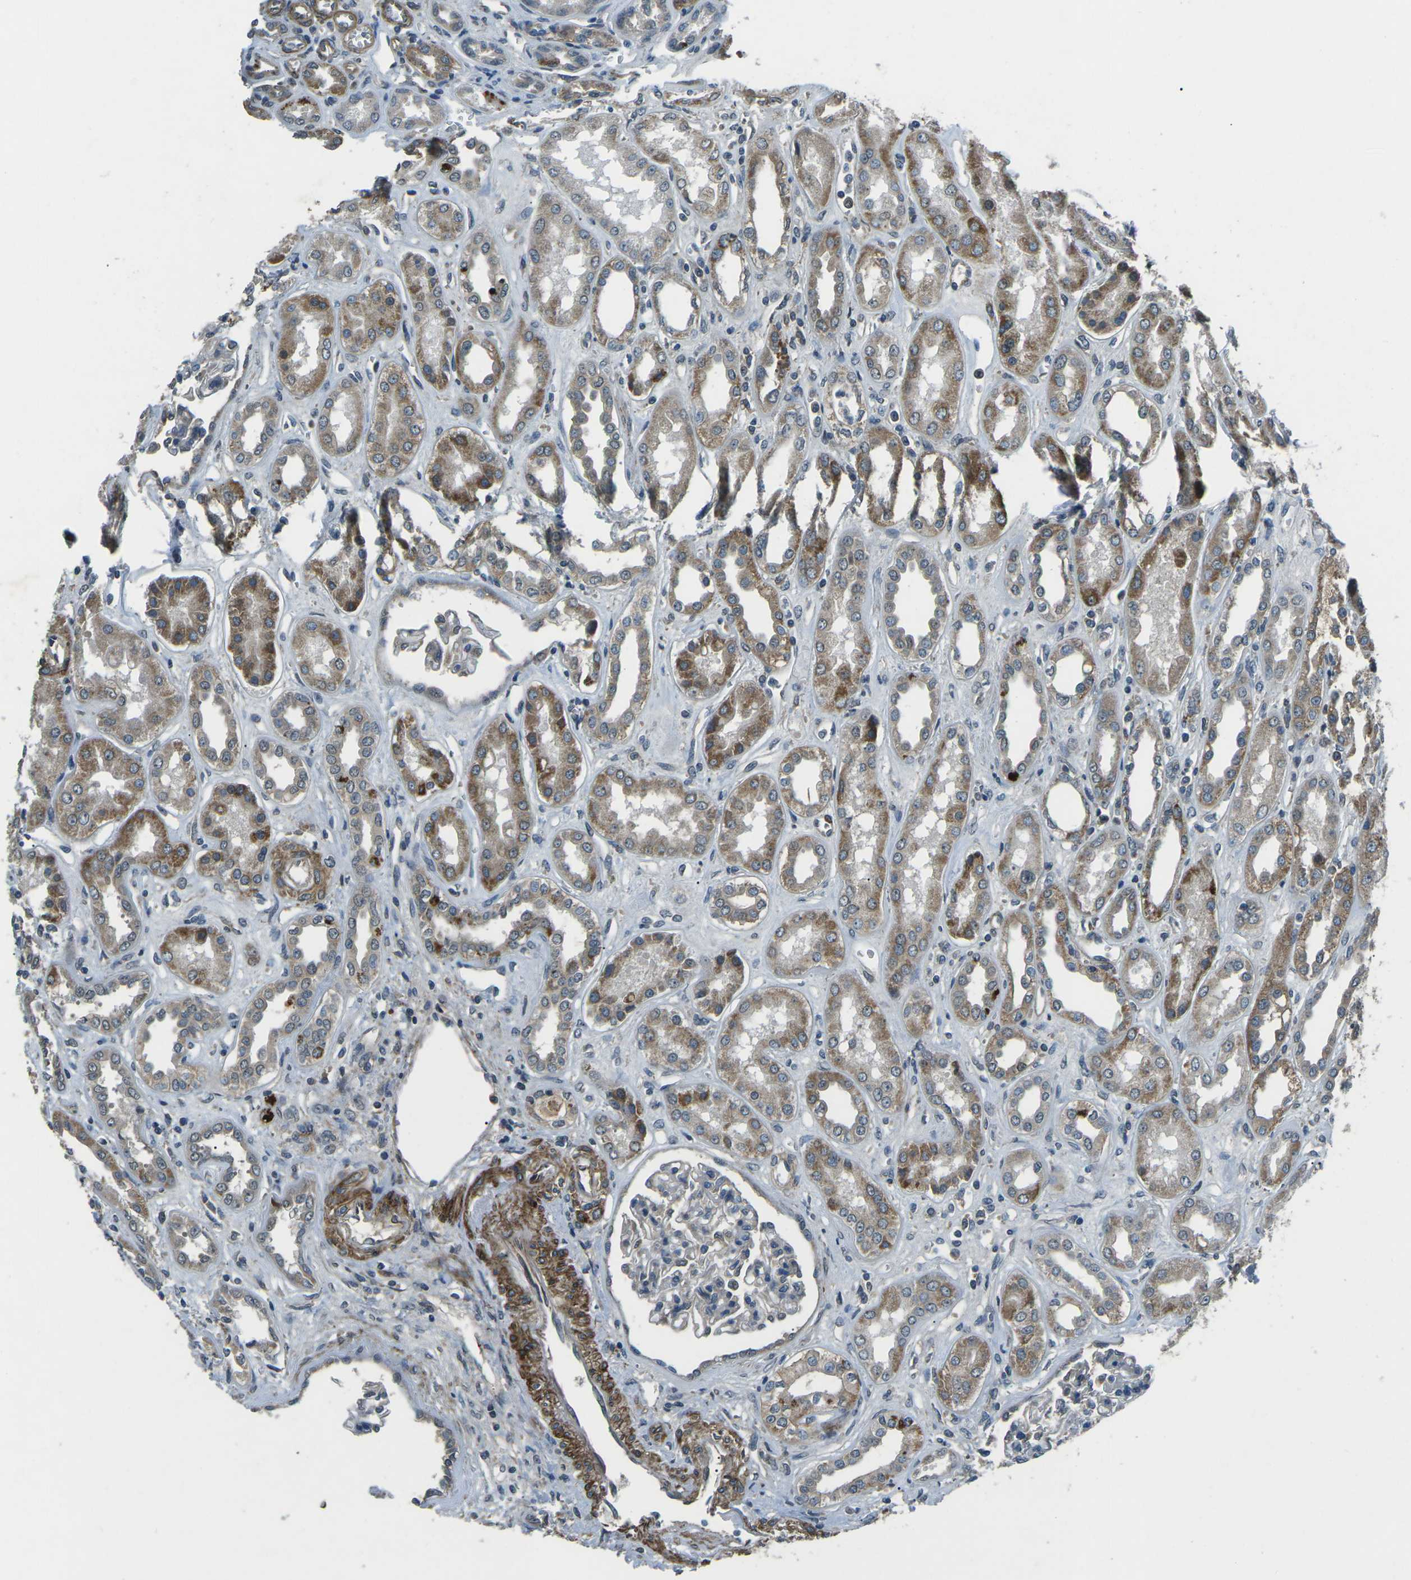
{"staining": {"intensity": "weak", "quantity": ">75%", "location": "cytoplasmic/membranous"}, "tissue": "kidney", "cell_type": "Cells in glomeruli", "image_type": "normal", "snomed": [{"axis": "morphology", "description": "Normal tissue, NOS"}, {"axis": "topography", "description": "Kidney"}], "caption": "Human kidney stained for a protein (brown) reveals weak cytoplasmic/membranous positive expression in approximately >75% of cells in glomeruli.", "gene": "AFAP1", "patient": {"sex": "male", "age": 59}}